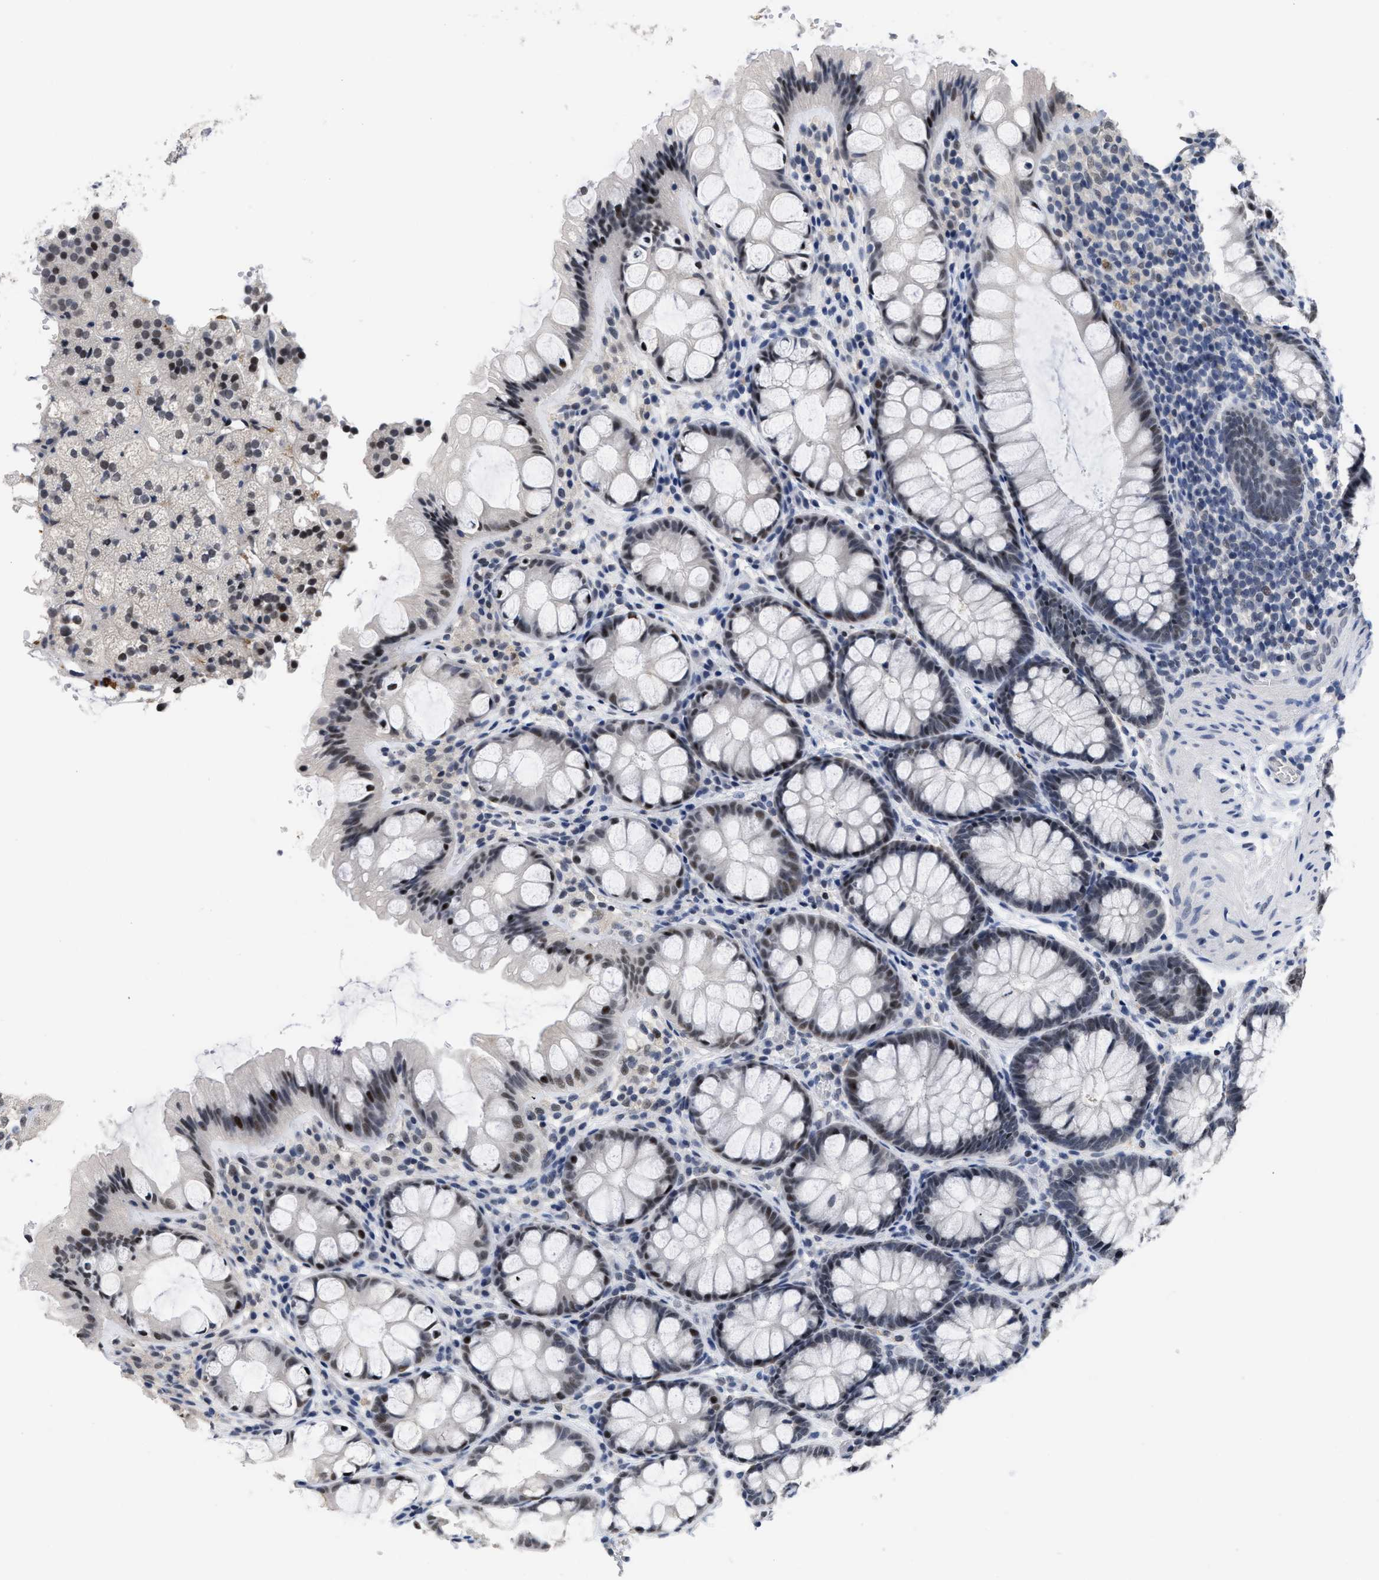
{"staining": {"intensity": "negative", "quantity": "none", "location": "none"}, "tissue": "colon", "cell_type": "Endothelial cells", "image_type": "normal", "snomed": [{"axis": "morphology", "description": "Normal tissue, NOS"}, {"axis": "topography", "description": "Colon"}], "caption": "Unremarkable colon was stained to show a protein in brown. There is no significant positivity in endothelial cells. (DAB immunohistochemistry (IHC) visualized using brightfield microscopy, high magnification).", "gene": "GGNBP2", "patient": {"sex": "male", "age": 47}}